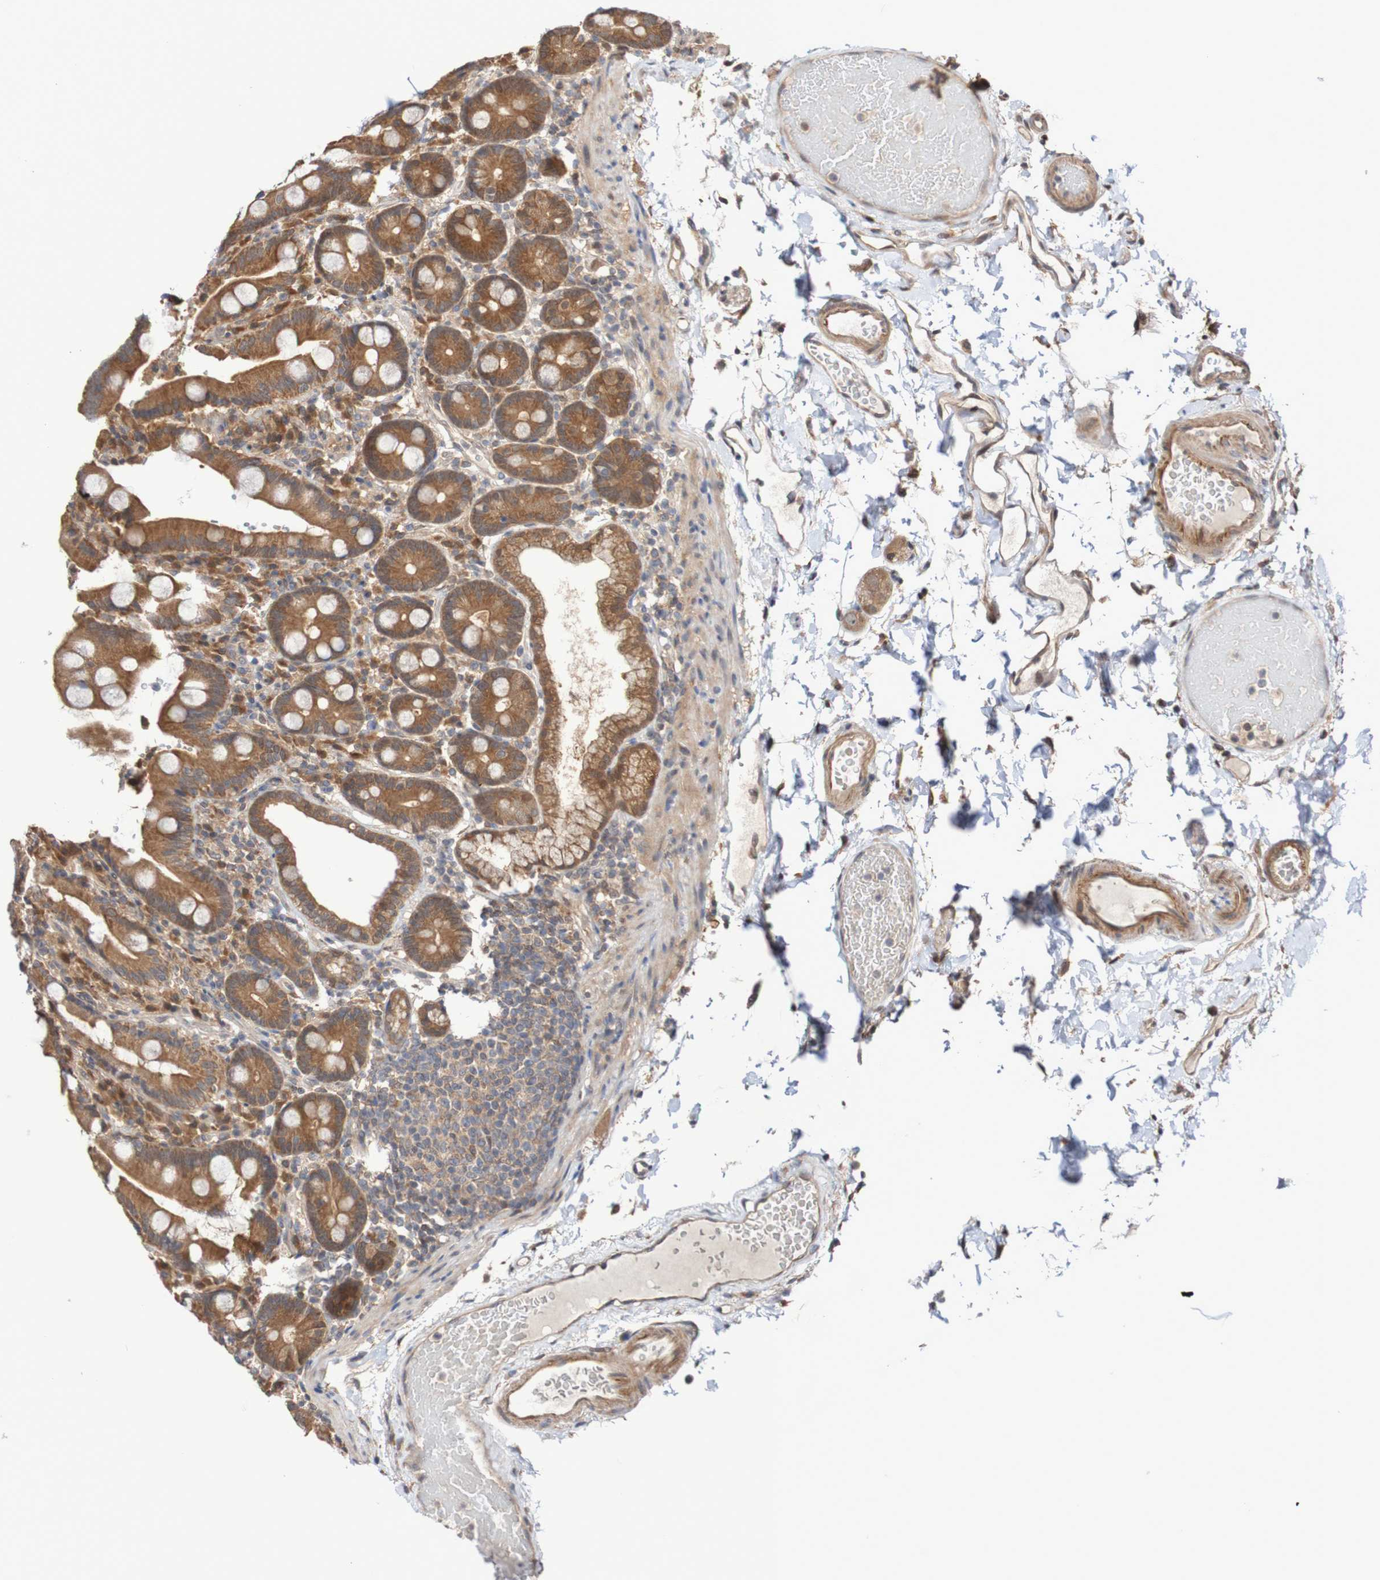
{"staining": {"intensity": "moderate", "quantity": ">75%", "location": "cytoplasmic/membranous"}, "tissue": "duodenum", "cell_type": "Glandular cells", "image_type": "normal", "snomed": [{"axis": "morphology", "description": "Normal tissue, NOS"}, {"axis": "topography", "description": "Small intestine, NOS"}], "caption": "An immunohistochemistry (IHC) histopathology image of benign tissue is shown. Protein staining in brown highlights moderate cytoplasmic/membranous positivity in duodenum within glandular cells.", "gene": "PHPT1", "patient": {"sex": "female", "age": 71}}